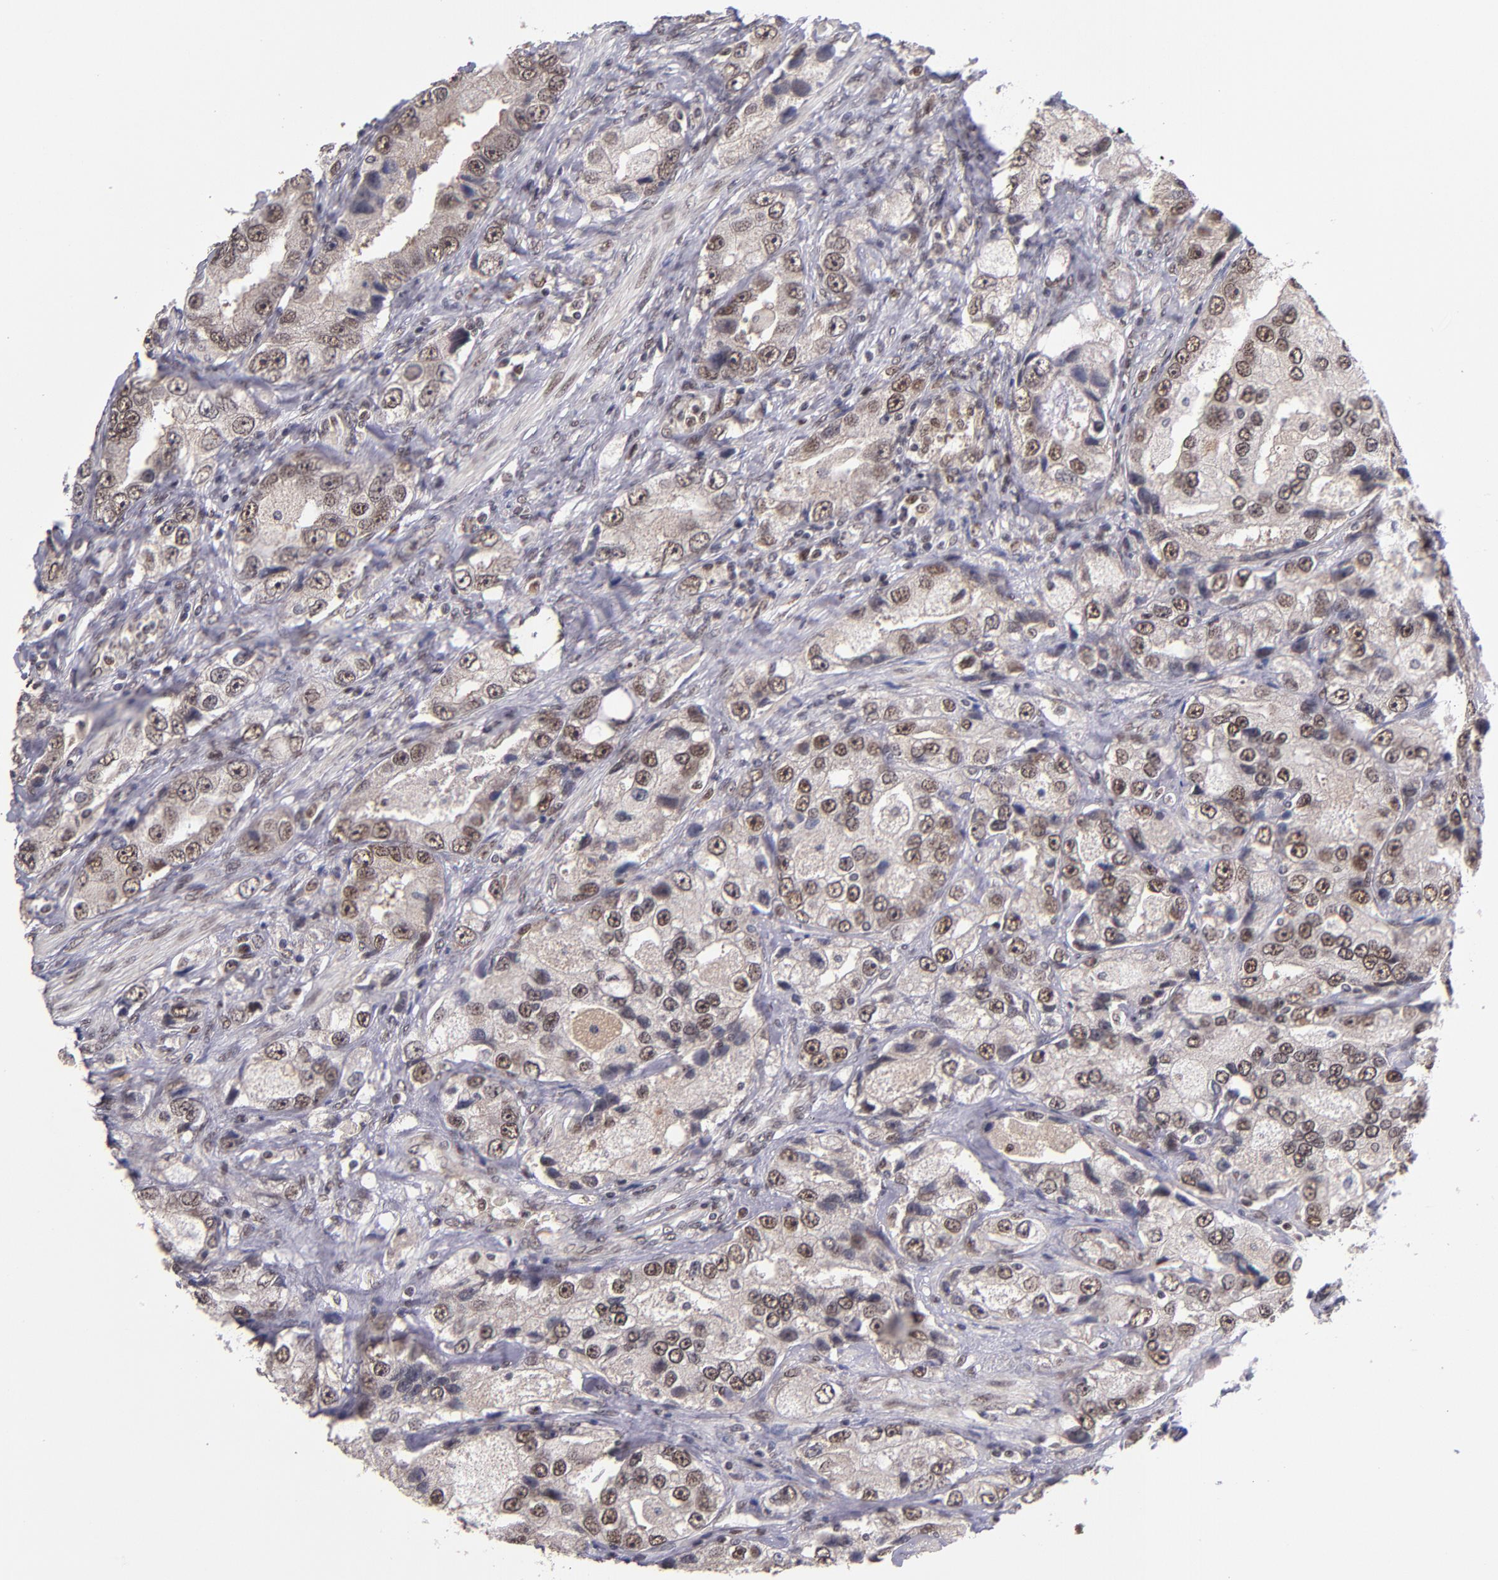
{"staining": {"intensity": "strong", "quantity": ">75%", "location": "nuclear"}, "tissue": "prostate cancer", "cell_type": "Tumor cells", "image_type": "cancer", "snomed": [{"axis": "morphology", "description": "Adenocarcinoma, High grade"}, {"axis": "topography", "description": "Prostate"}], "caption": "Human prostate cancer stained for a protein (brown) reveals strong nuclear positive expression in approximately >75% of tumor cells.", "gene": "EP300", "patient": {"sex": "male", "age": 63}}